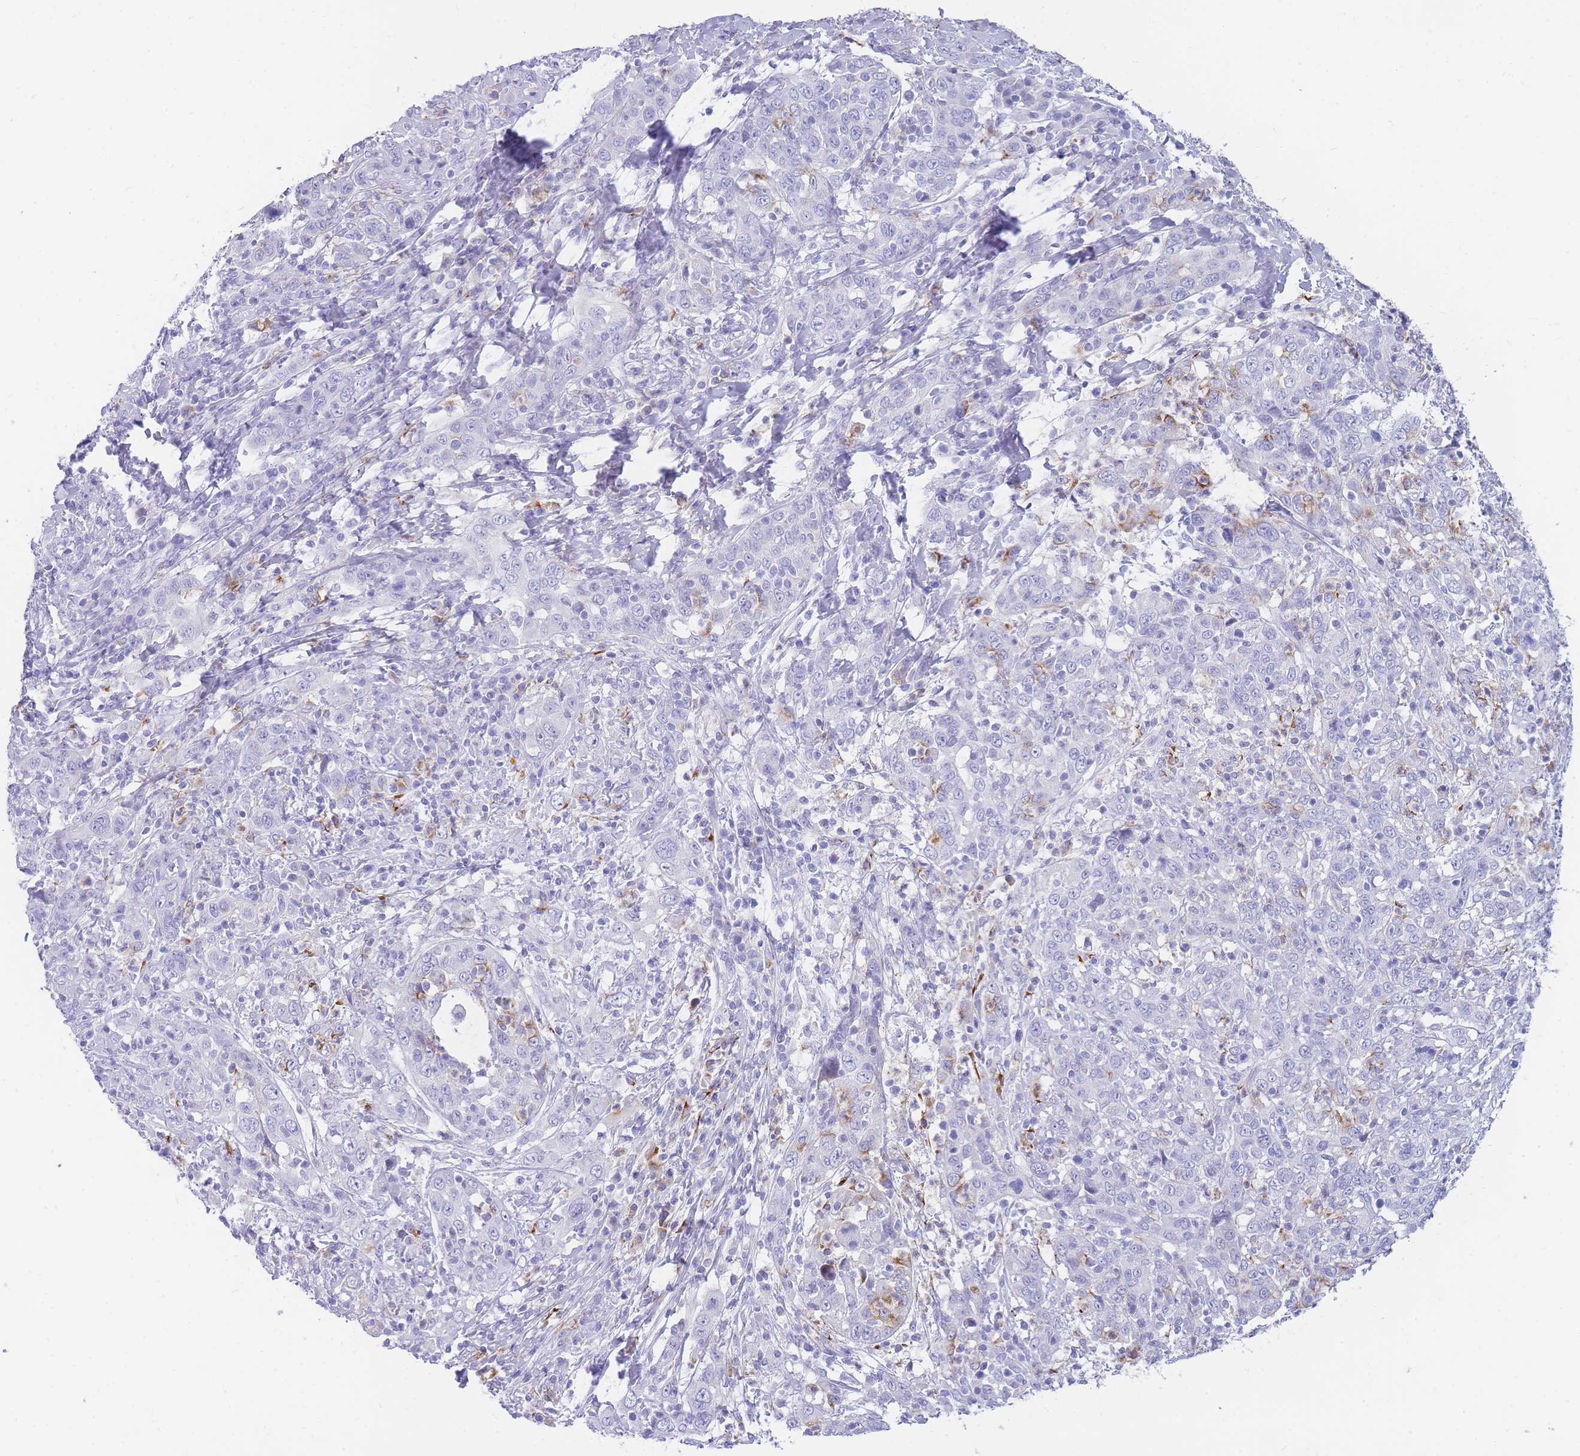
{"staining": {"intensity": "moderate", "quantity": "<25%", "location": "cytoplasmic/membranous"}, "tissue": "cervical cancer", "cell_type": "Tumor cells", "image_type": "cancer", "snomed": [{"axis": "morphology", "description": "Squamous cell carcinoma, NOS"}, {"axis": "topography", "description": "Cervix"}], "caption": "High-power microscopy captured an IHC image of cervical cancer (squamous cell carcinoma), revealing moderate cytoplasmic/membranous positivity in approximately <25% of tumor cells.", "gene": "NKX1-2", "patient": {"sex": "female", "age": 46}}